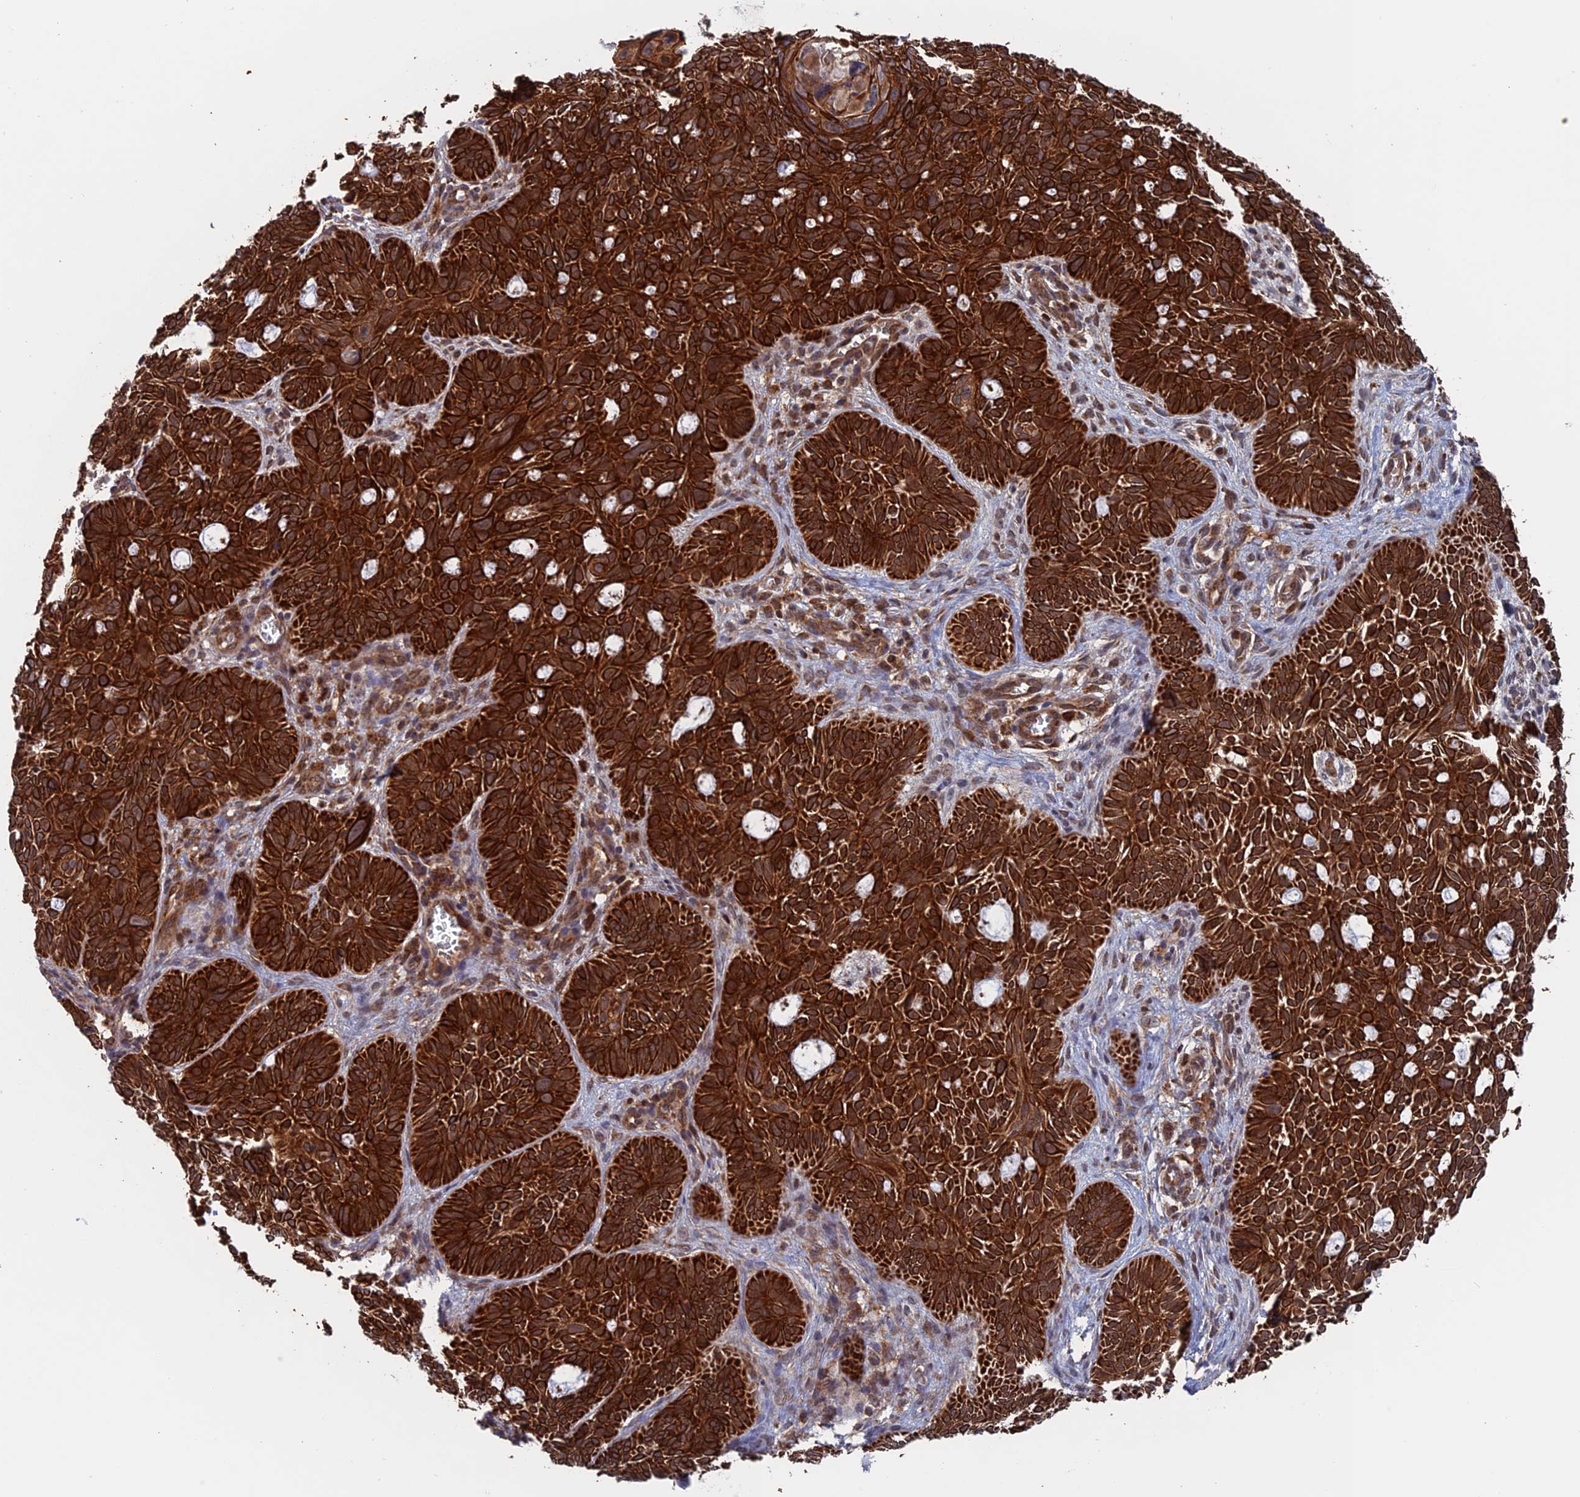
{"staining": {"intensity": "strong", "quantity": ">75%", "location": "cytoplasmic/membranous"}, "tissue": "skin cancer", "cell_type": "Tumor cells", "image_type": "cancer", "snomed": [{"axis": "morphology", "description": "Basal cell carcinoma"}, {"axis": "topography", "description": "Skin"}], "caption": "Immunohistochemistry (IHC) (DAB (3,3'-diaminobenzidine)) staining of human skin basal cell carcinoma shows strong cytoplasmic/membranous protein staining in approximately >75% of tumor cells. (DAB (3,3'-diaminobenzidine) = brown stain, brightfield microscopy at high magnification).", "gene": "DTYMK", "patient": {"sex": "male", "age": 69}}